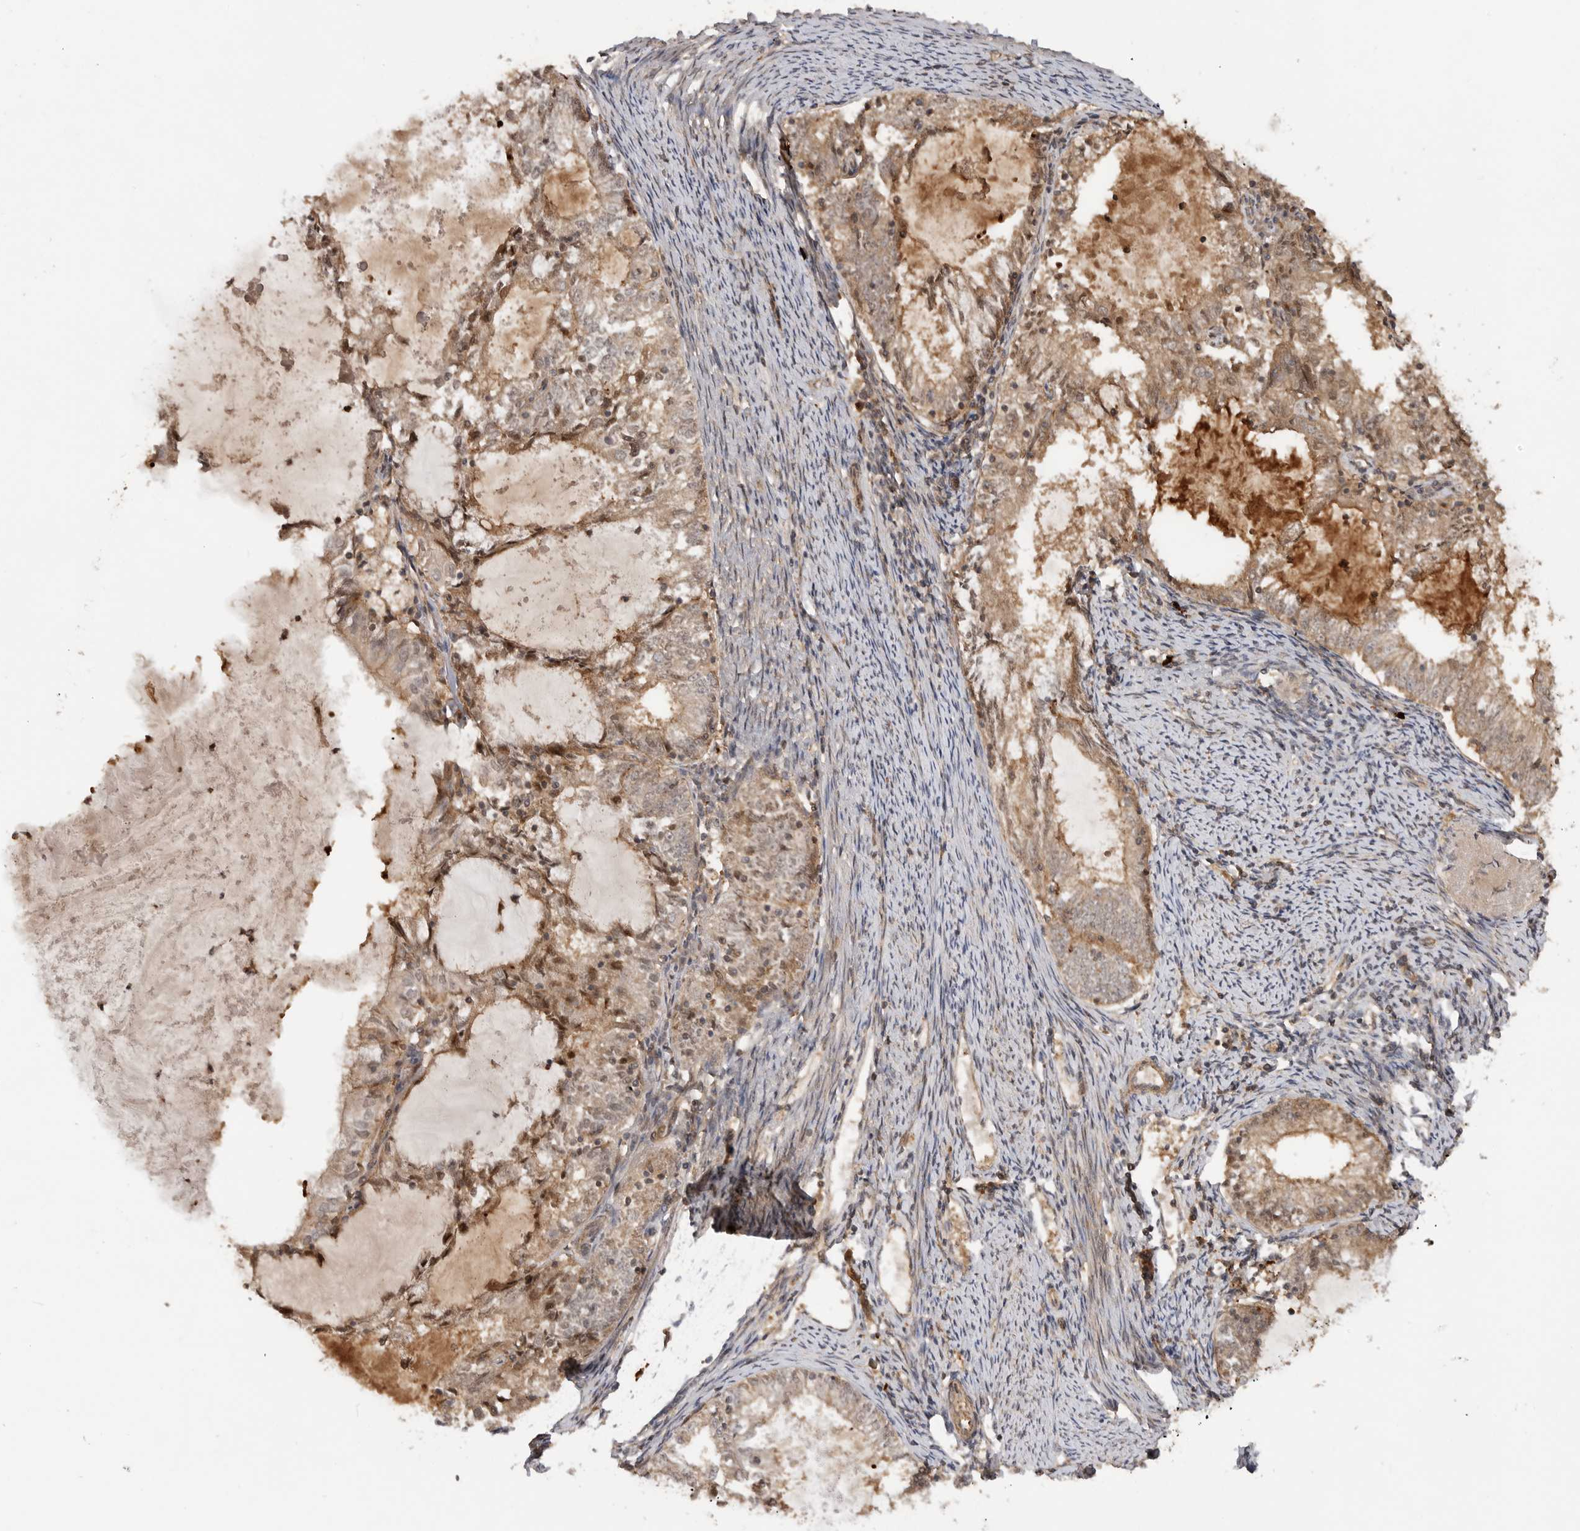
{"staining": {"intensity": "weak", "quantity": ">75%", "location": "cytoplasmic/membranous"}, "tissue": "endometrial cancer", "cell_type": "Tumor cells", "image_type": "cancer", "snomed": [{"axis": "morphology", "description": "Adenocarcinoma, NOS"}, {"axis": "topography", "description": "Endometrium"}], "caption": "Immunohistochemical staining of endometrial adenocarcinoma shows low levels of weak cytoplasmic/membranous protein expression in approximately >75% of tumor cells.", "gene": "ADPRS", "patient": {"sex": "female", "age": 57}}